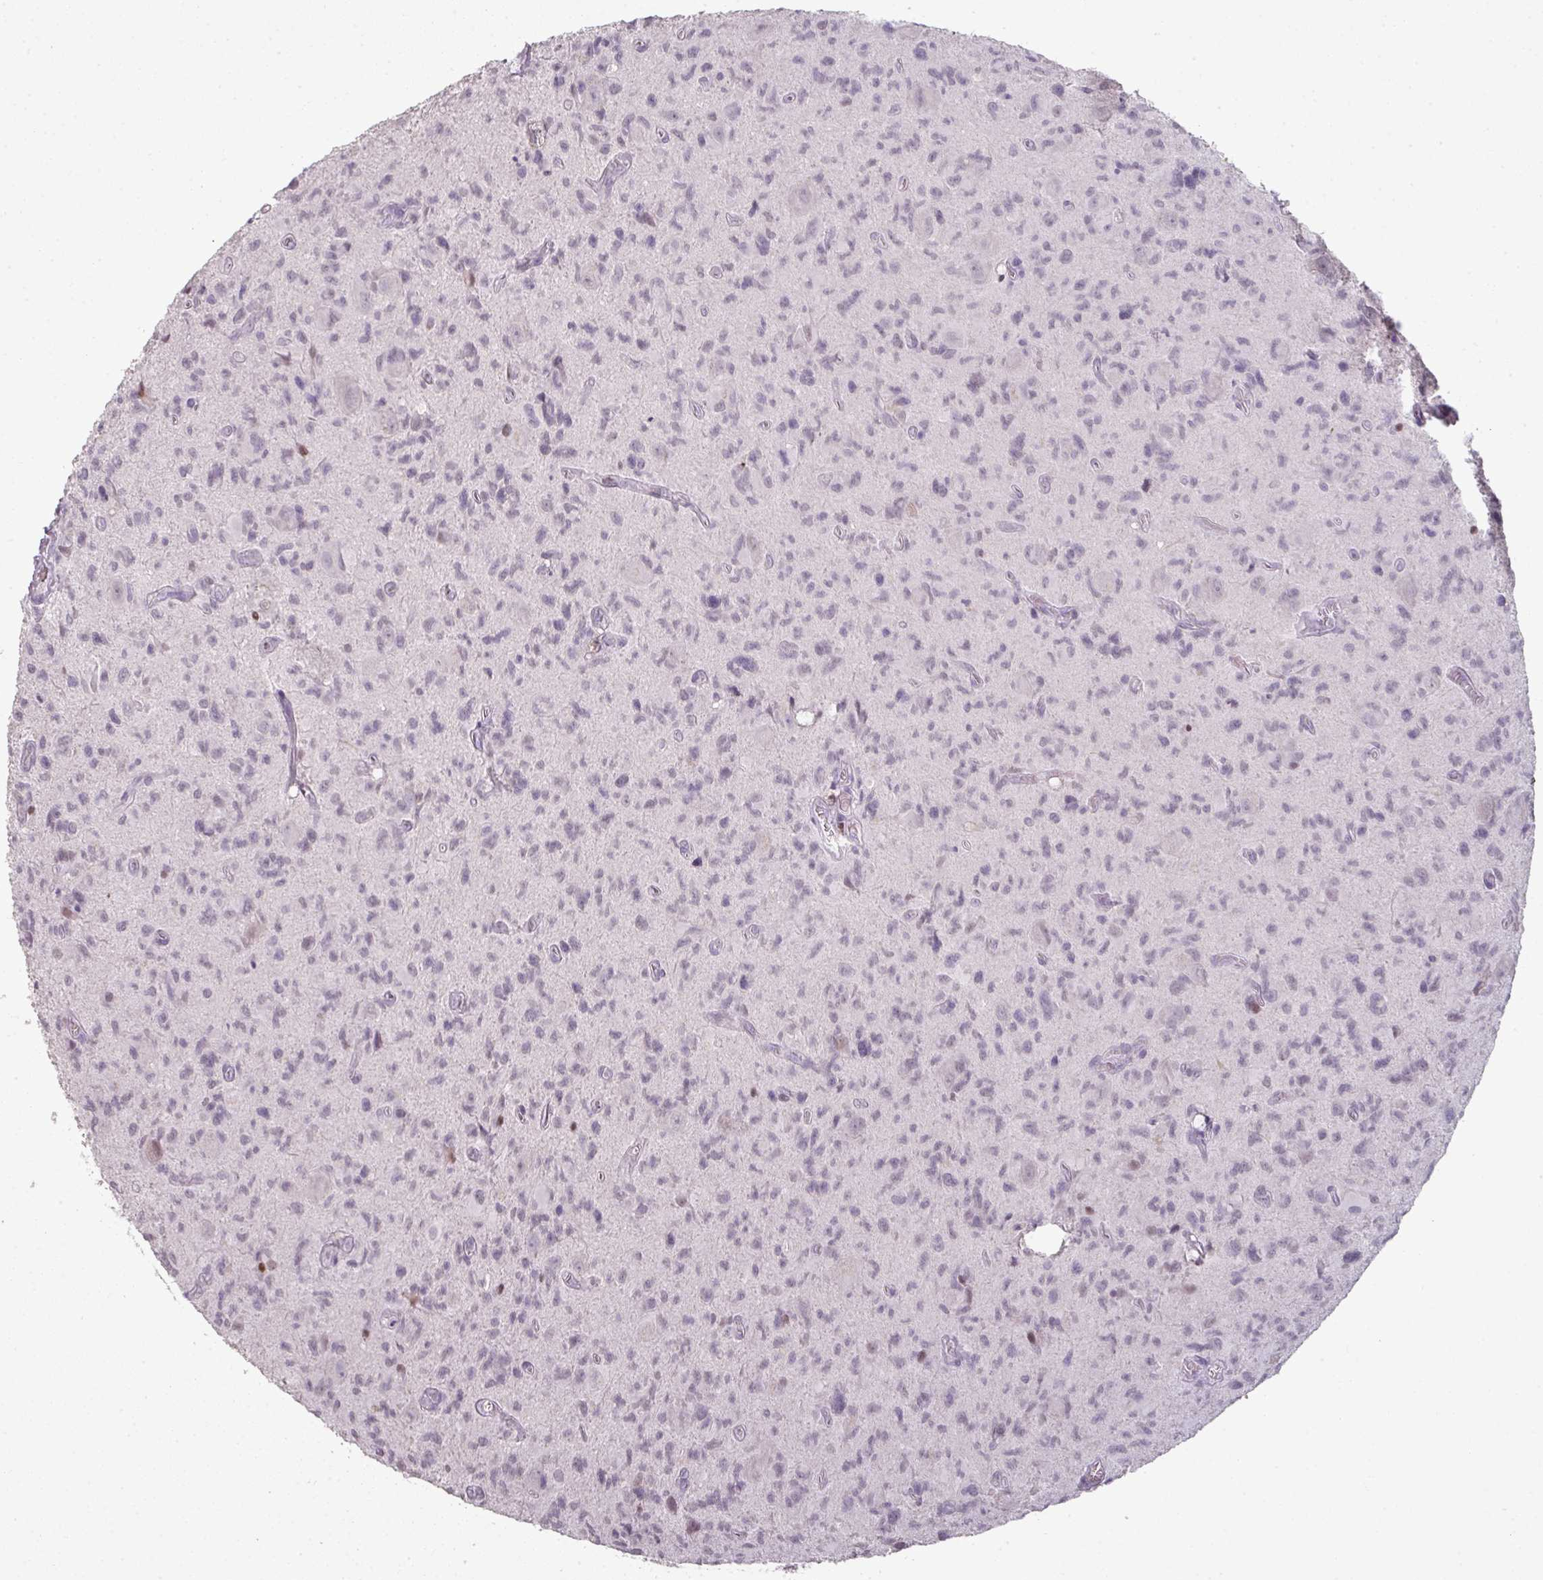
{"staining": {"intensity": "negative", "quantity": "none", "location": "none"}, "tissue": "glioma", "cell_type": "Tumor cells", "image_type": "cancer", "snomed": [{"axis": "morphology", "description": "Glioma, malignant, High grade"}, {"axis": "topography", "description": "Brain"}], "caption": "The image displays no significant expression in tumor cells of malignant high-grade glioma. (Brightfield microscopy of DAB (3,3'-diaminobenzidine) immunohistochemistry (IHC) at high magnification).", "gene": "GTF2H3", "patient": {"sex": "male", "age": 76}}